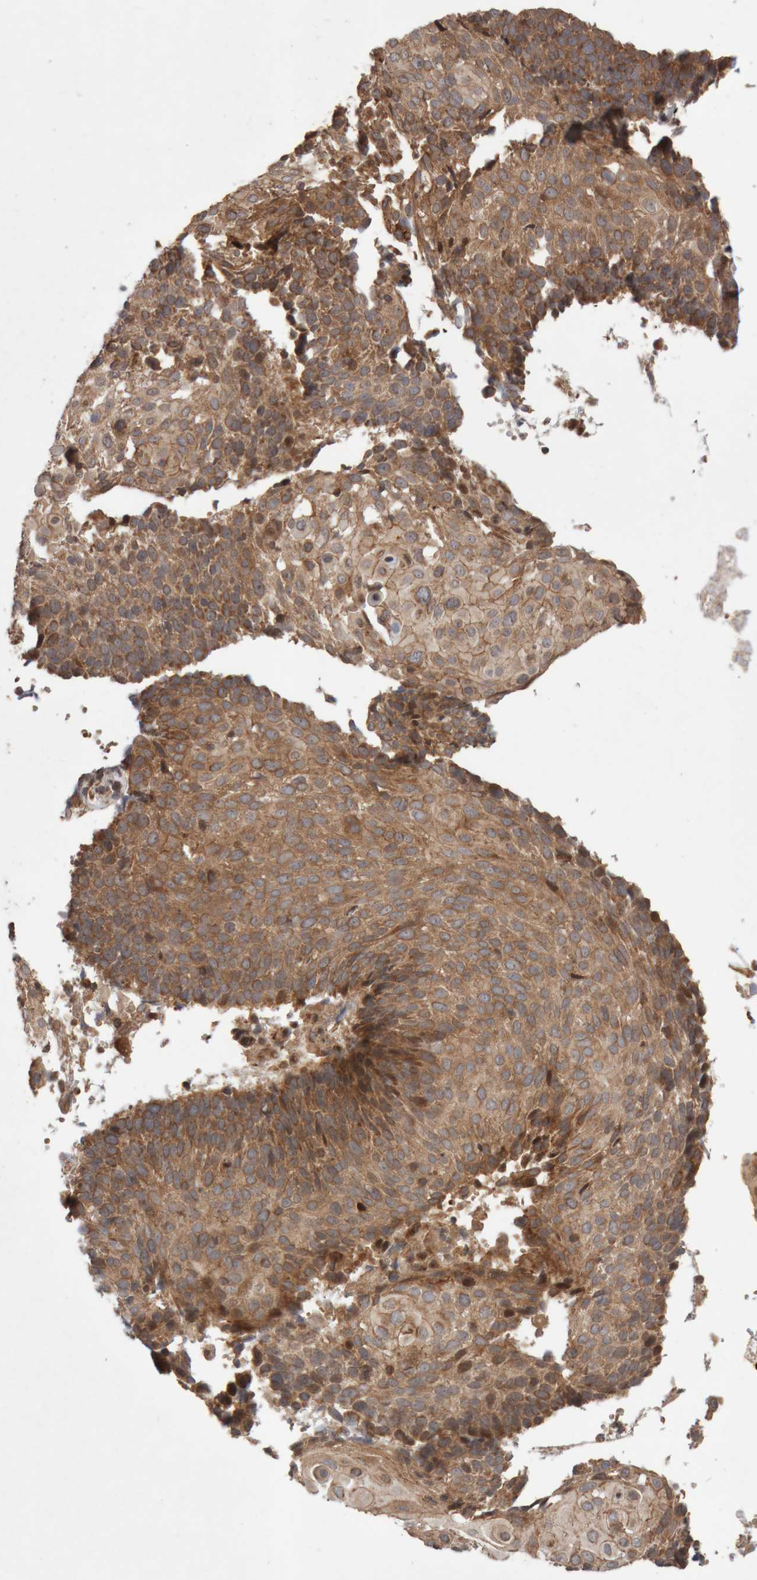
{"staining": {"intensity": "moderate", "quantity": ">75%", "location": "cytoplasmic/membranous"}, "tissue": "cervical cancer", "cell_type": "Tumor cells", "image_type": "cancer", "snomed": [{"axis": "morphology", "description": "Squamous cell carcinoma, NOS"}, {"axis": "topography", "description": "Cervix"}], "caption": "Approximately >75% of tumor cells in human cervical cancer (squamous cell carcinoma) reveal moderate cytoplasmic/membranous protein positivity as visualized by brown immunohistochemical staining.", "gene": "KIF21B", "patient": {"sex": "female", "age": 74}}